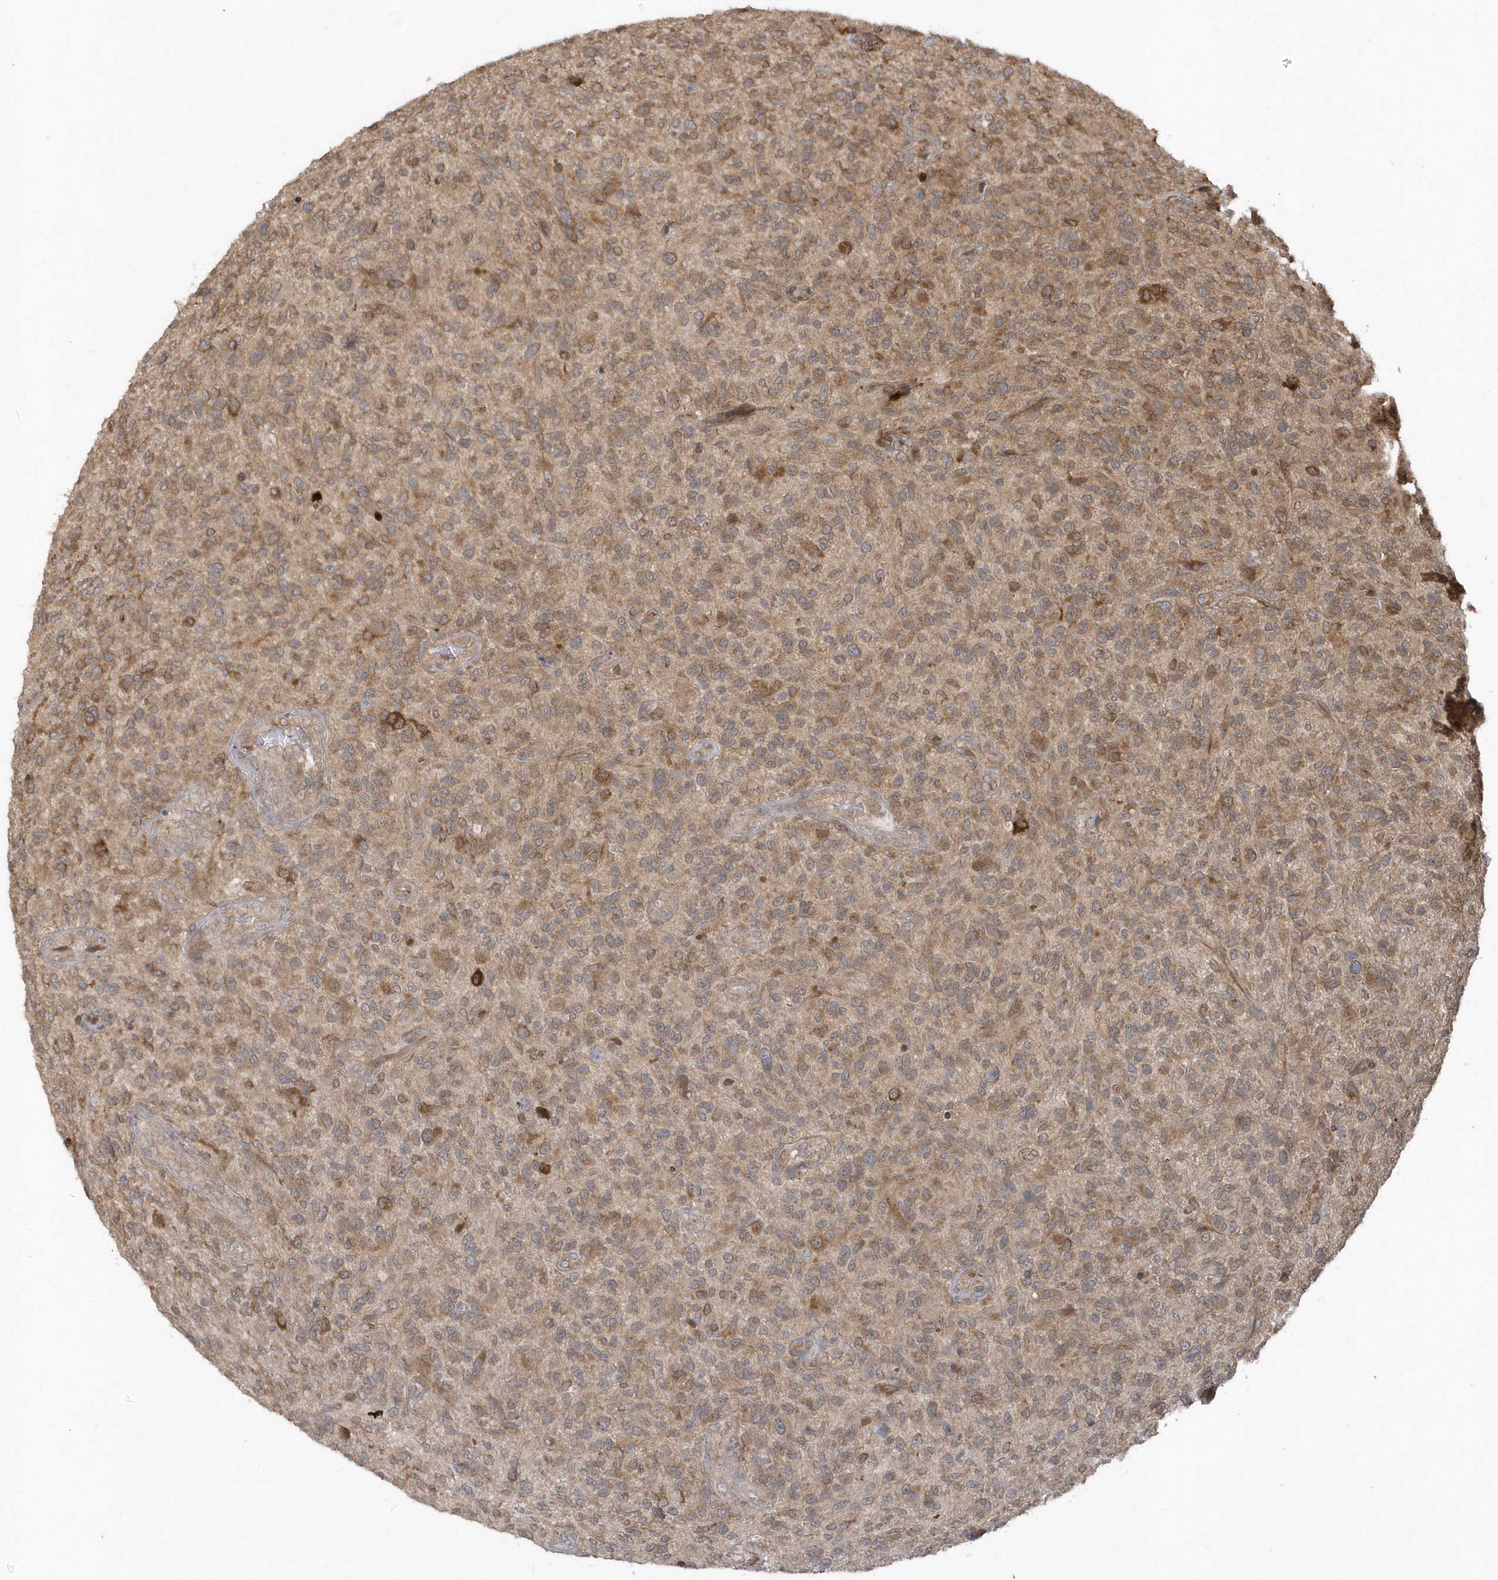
{"staining": {"intensity": "moderate", "quantity": "25%-75%", "location": "cytoplasmic/membranous"}, "tissue": "glioma", "cell_type": "Tumor cells", "image_type": "cancer", "snomed": [{"axis": "morphology", "description": "Glioma, malignant, High grade"}, {"axis": "topography", "description": "Brain"}], "caption": "Immunohistochemical staining of human glioma exhibits medium levels of moderate cytoplasmic/membranous protein expression in approximately 25%-75% of tumor cells.", "gene": "HERPUD1", "patient": {"sex": "male", "age": 47}}